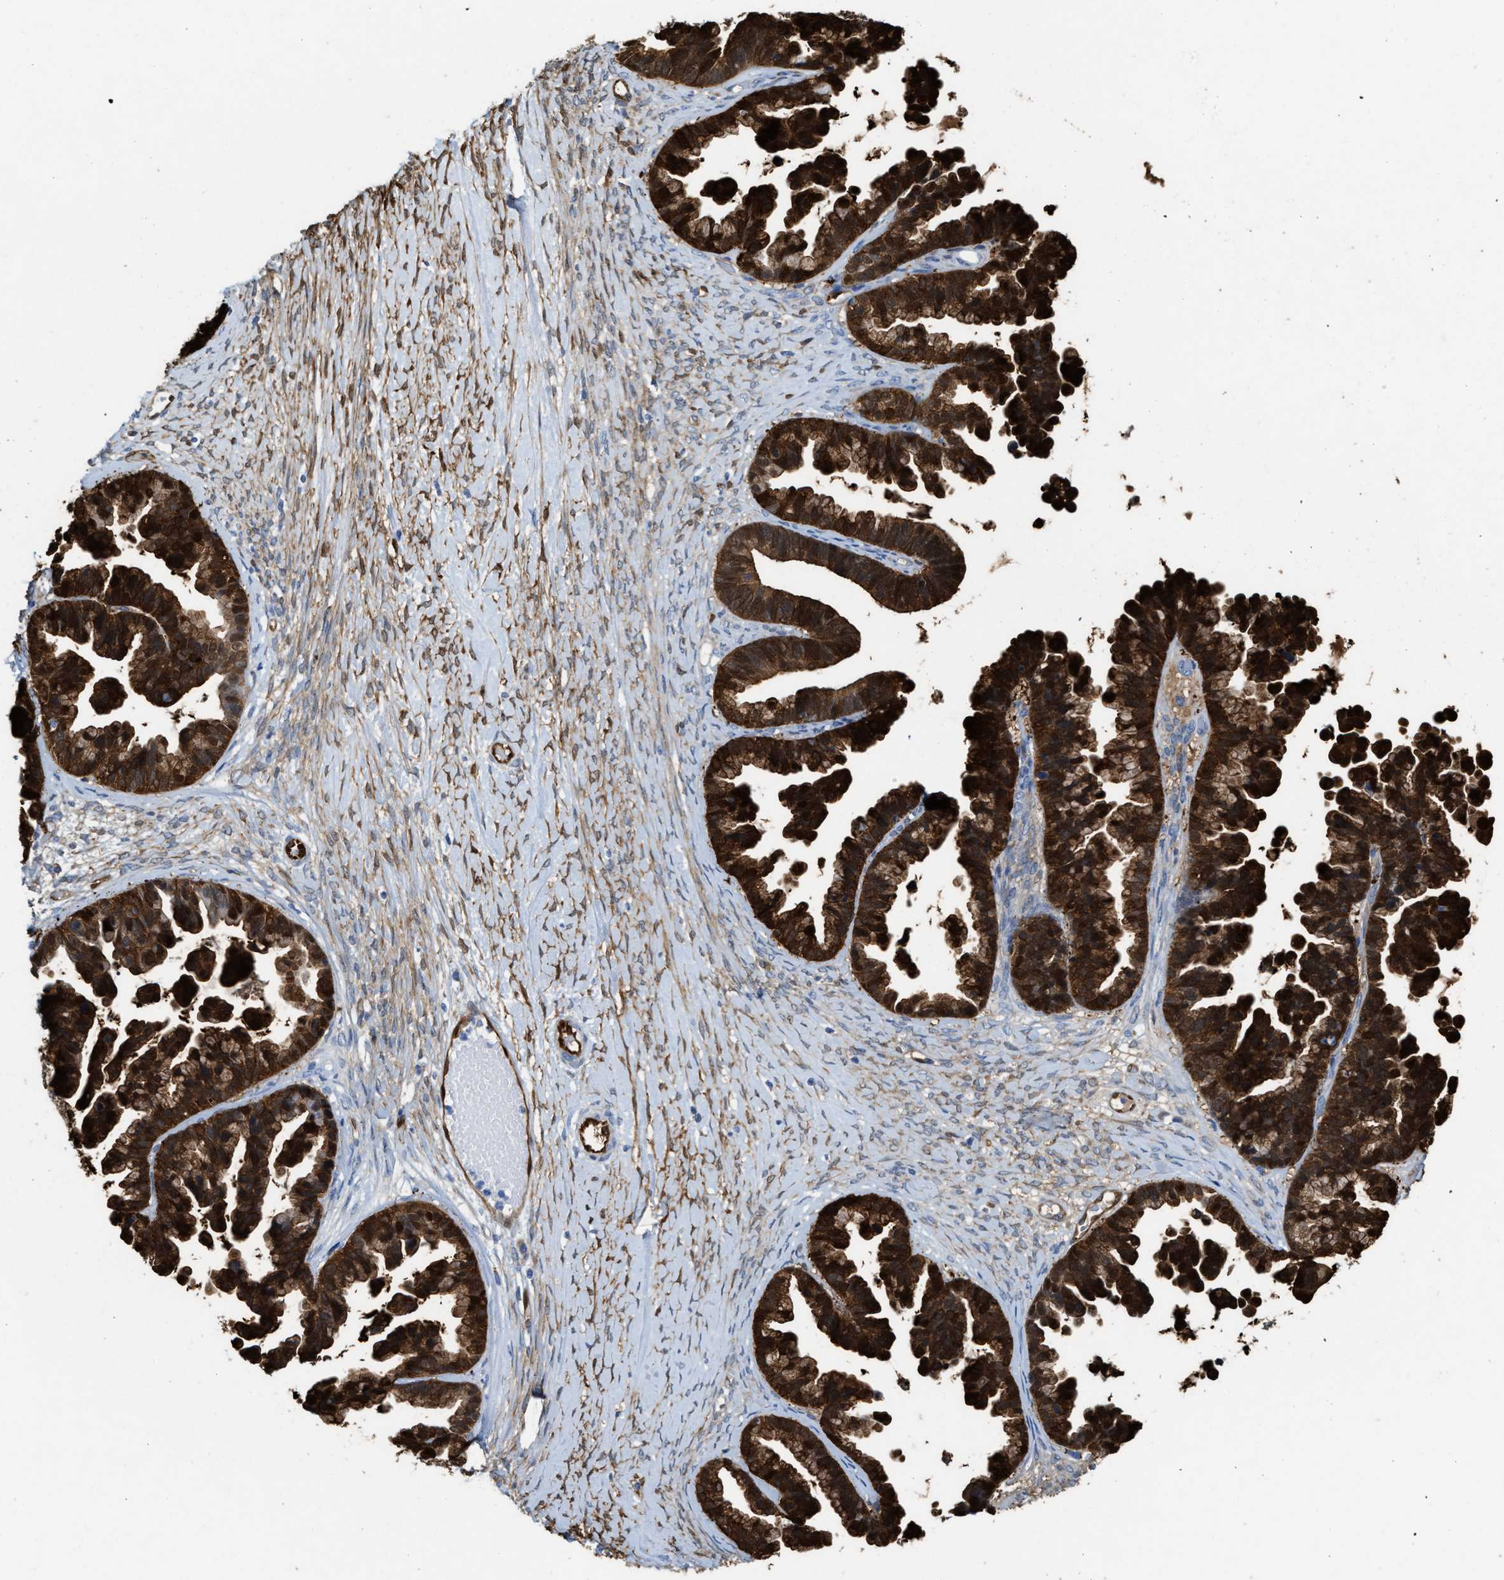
{"staining": {"intensity": "strong", "quantity": ">75%", "location": "cytoplasmic/membranous,nuclear"}, "tissue": "ovarian cancer", "cell_type": "Tumor cells", "image_type": "cancer", "snomed": [{"axis": "morphology", "description": "Cystadenocarcinoma, serous, NOS"}, {"axis": "topography", "description": "Ovary"}], "caption": "Protein analysis of serous cystadenocarcinoma (ovarian) tissue reveals strong cytoplasmic/membranous and nuclear staining in approximately >75% of tumor cells.", "gene": "ASS1", "patient": {"sex": "female", "age": 56}}